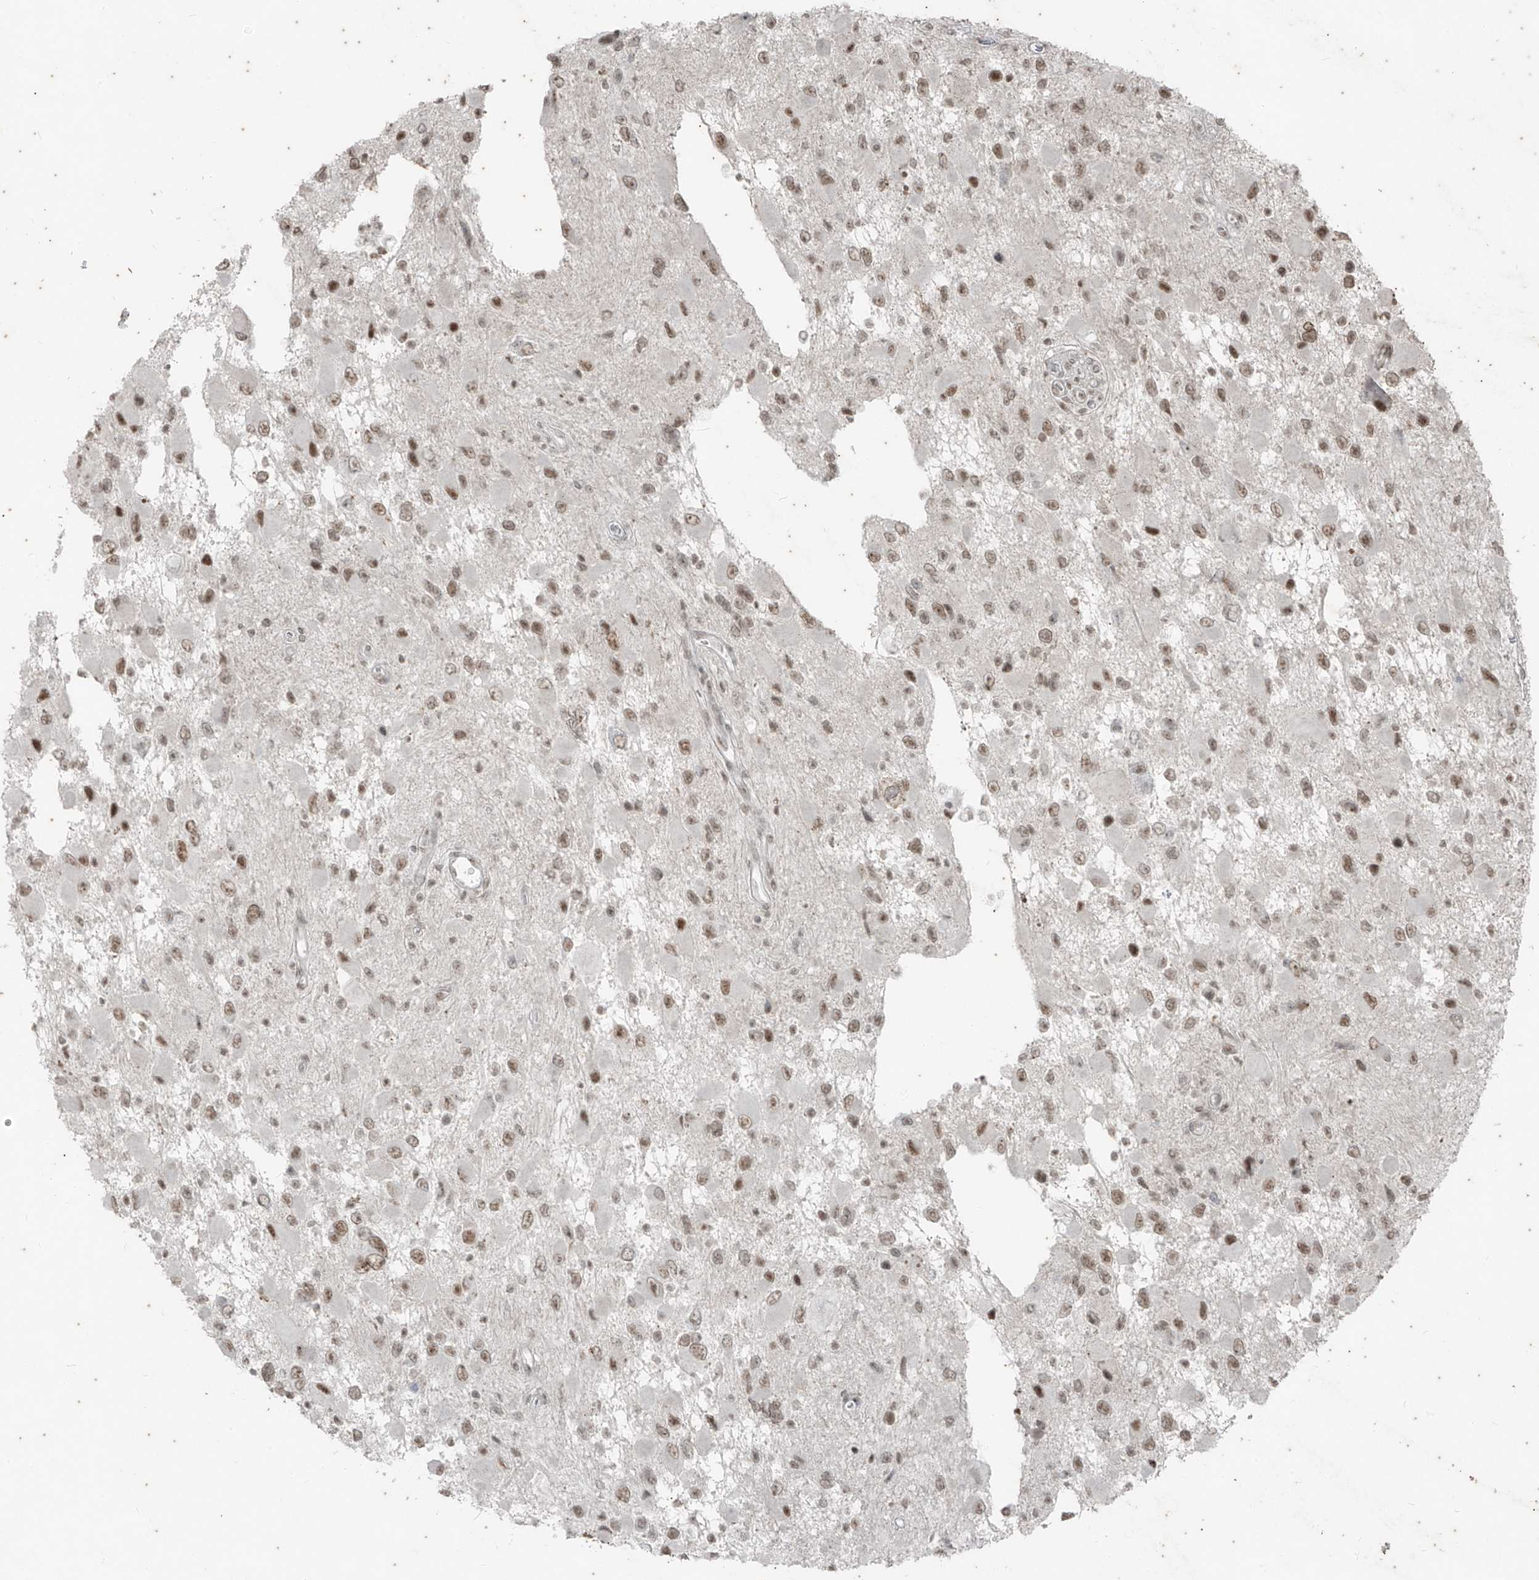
{"staining": {"intensity": "weak", "quantity": ">75%", "location": "nuclear"}, "tissue": "glioma", "cell_type": "Tumor cells", "image_type": "cancer", "snomed": [{"axis": "morphology", "description": "Glioma, malignant, High grade"}, {"axis": "topography", "description": "Brain"}], "caption": "High-magnification brightfield microscopy of glioma stained with DAB (3,3'-diaminobenzidine) (brown) and counterstained with hematoxylin (blue). tumor cells exhibit weak nuclear positivity is present in about>75% of cells. (Stains: DAB (3,3'-diaminobenzidine) in brown, nuclei in blue, Microscopy: brightfield microscopy at high magnification).", "gene": "ZNF354B", "patient": {"sex": "male", "age": 53}}